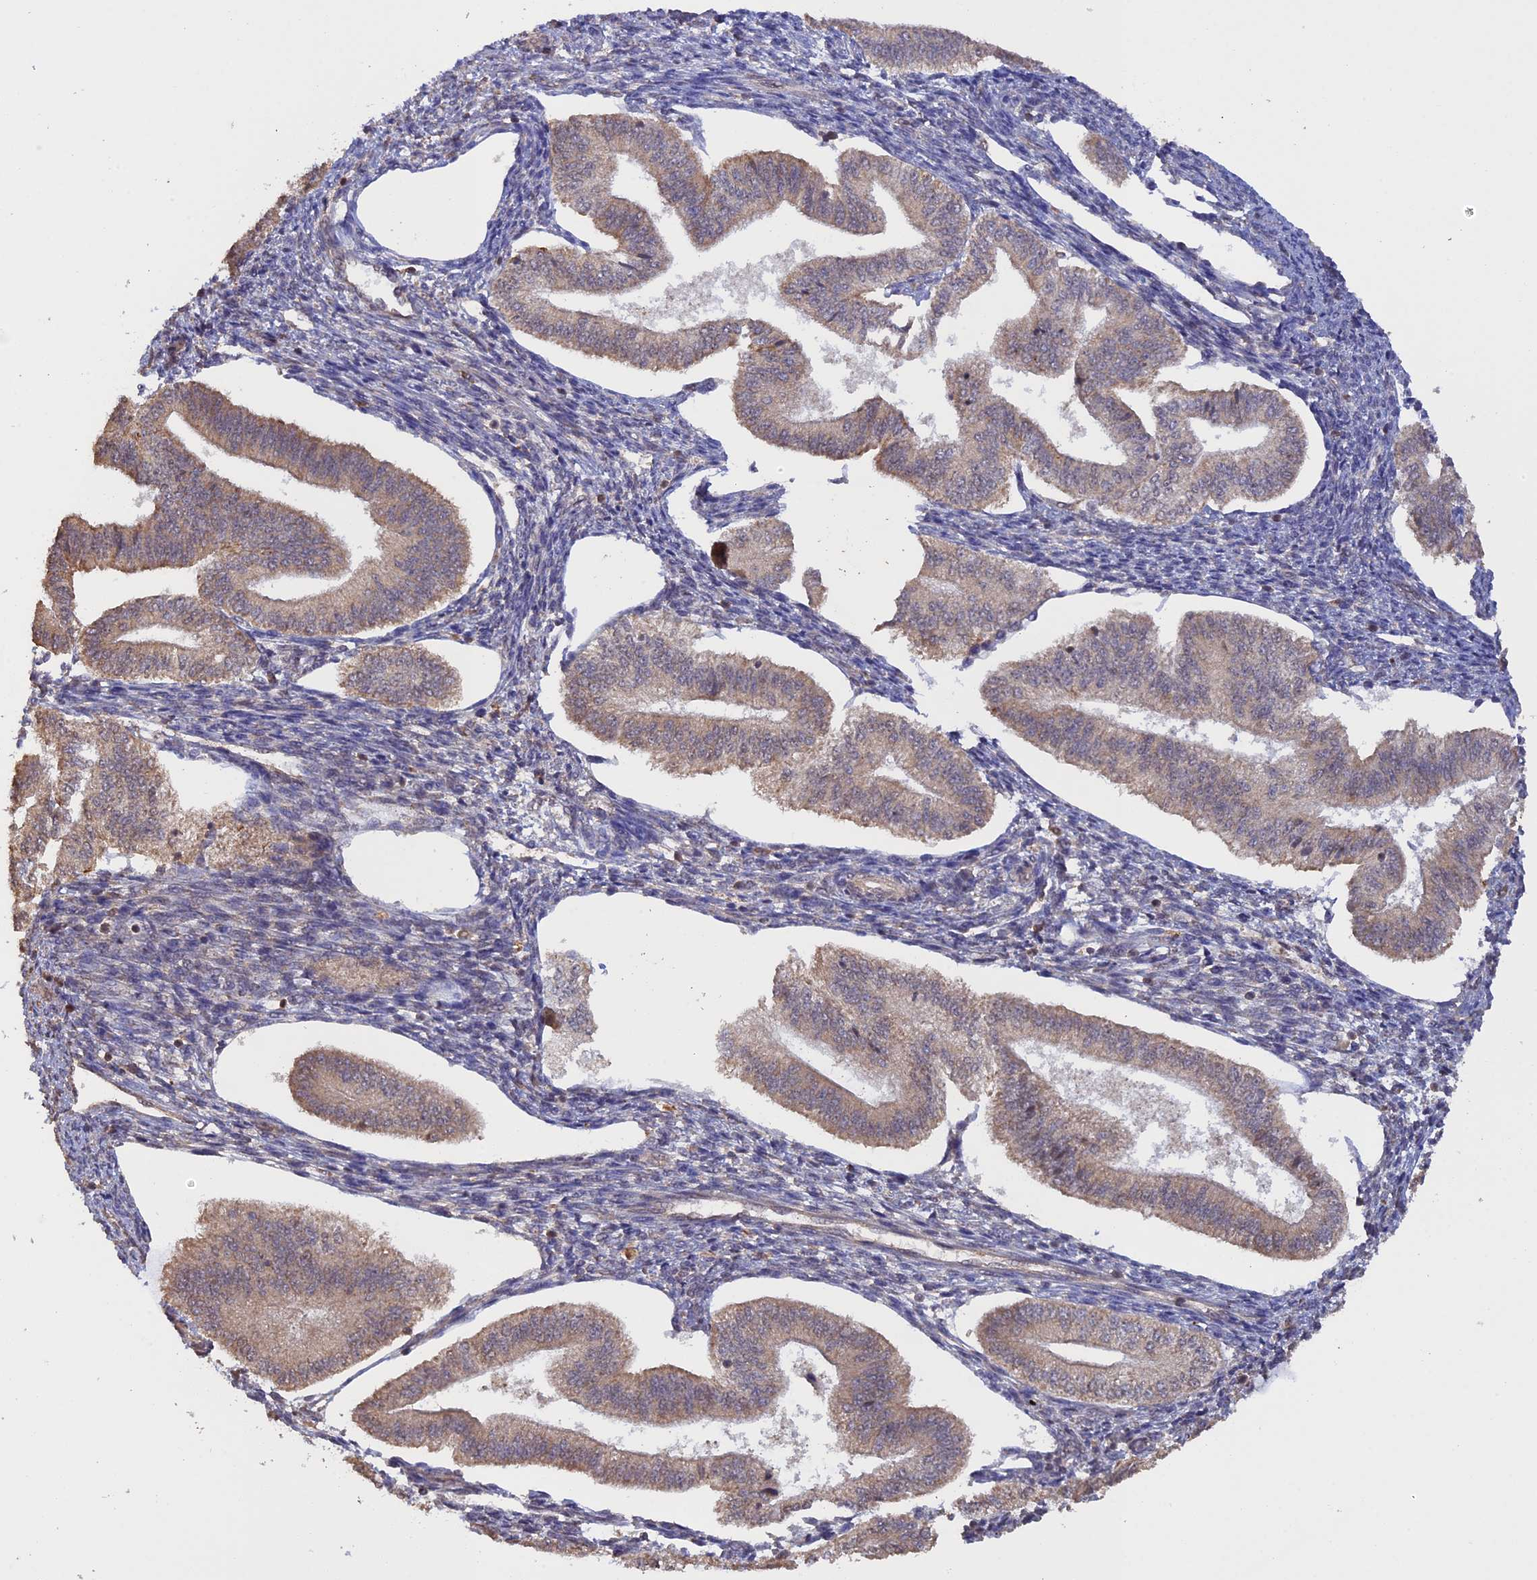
{"staining": {"intensity": "weak", "quantity": "25%-75%", "location": "cytoplasmic/membranous"}, "tissue": "endometrium", "cell_type": "Cells in endometrial stroma", "image_type": "normal", "snomed": [{"axis": "morphology", "description": "Normal tissue, NOS"}, {"axis": "topography", "description": "Endometrium"}], "caption": "Human endometrium stained for a protein (brown) demonstrates weak cytoplasmic/membranous positive staining in about 25%-75% of cells in endometrial stroma.", "gene": "FAM210B", "patient": {"sex": "female", "age": 34}}